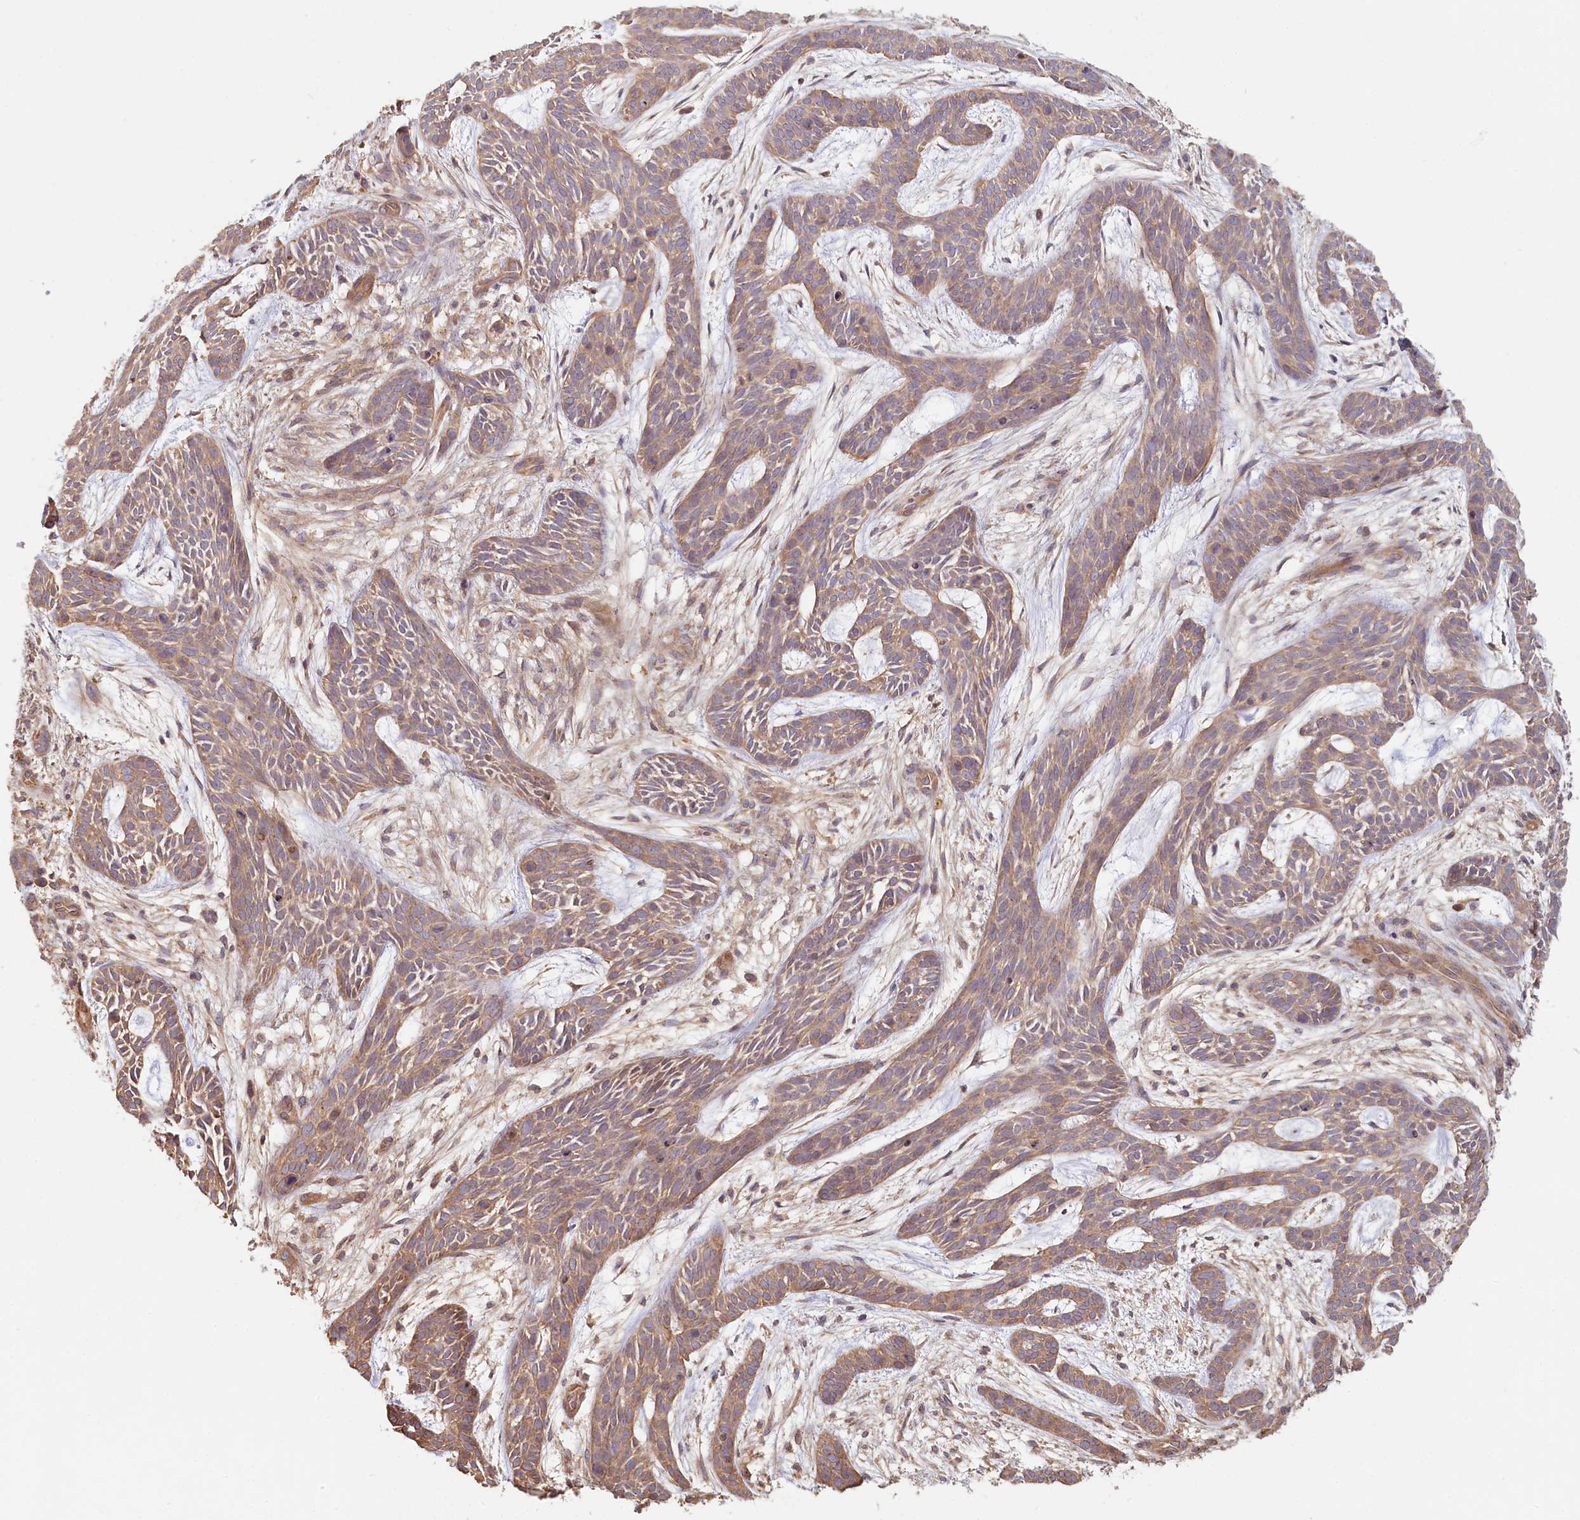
{"staining": {"intensity": "moderate", "quantity": ">75%", "location": "cytoplasmic/membranous"}, "tissue": "skin cancer", "cell_type": "Tumor cells", "image_type": "cancer", "snomed": [{"axis": "morphology", "description": "Basal cell carcinoma"}, {"axis": "topography", "description": "Skin"}], "caption": "An image of human basal cell carcinoma (skin) stained for a protein reveals moderate cytoplasmic/membranous brown staining in tumor cells.", "gene": "TCHP", "patient": {"sex": "male", "age": 89}}